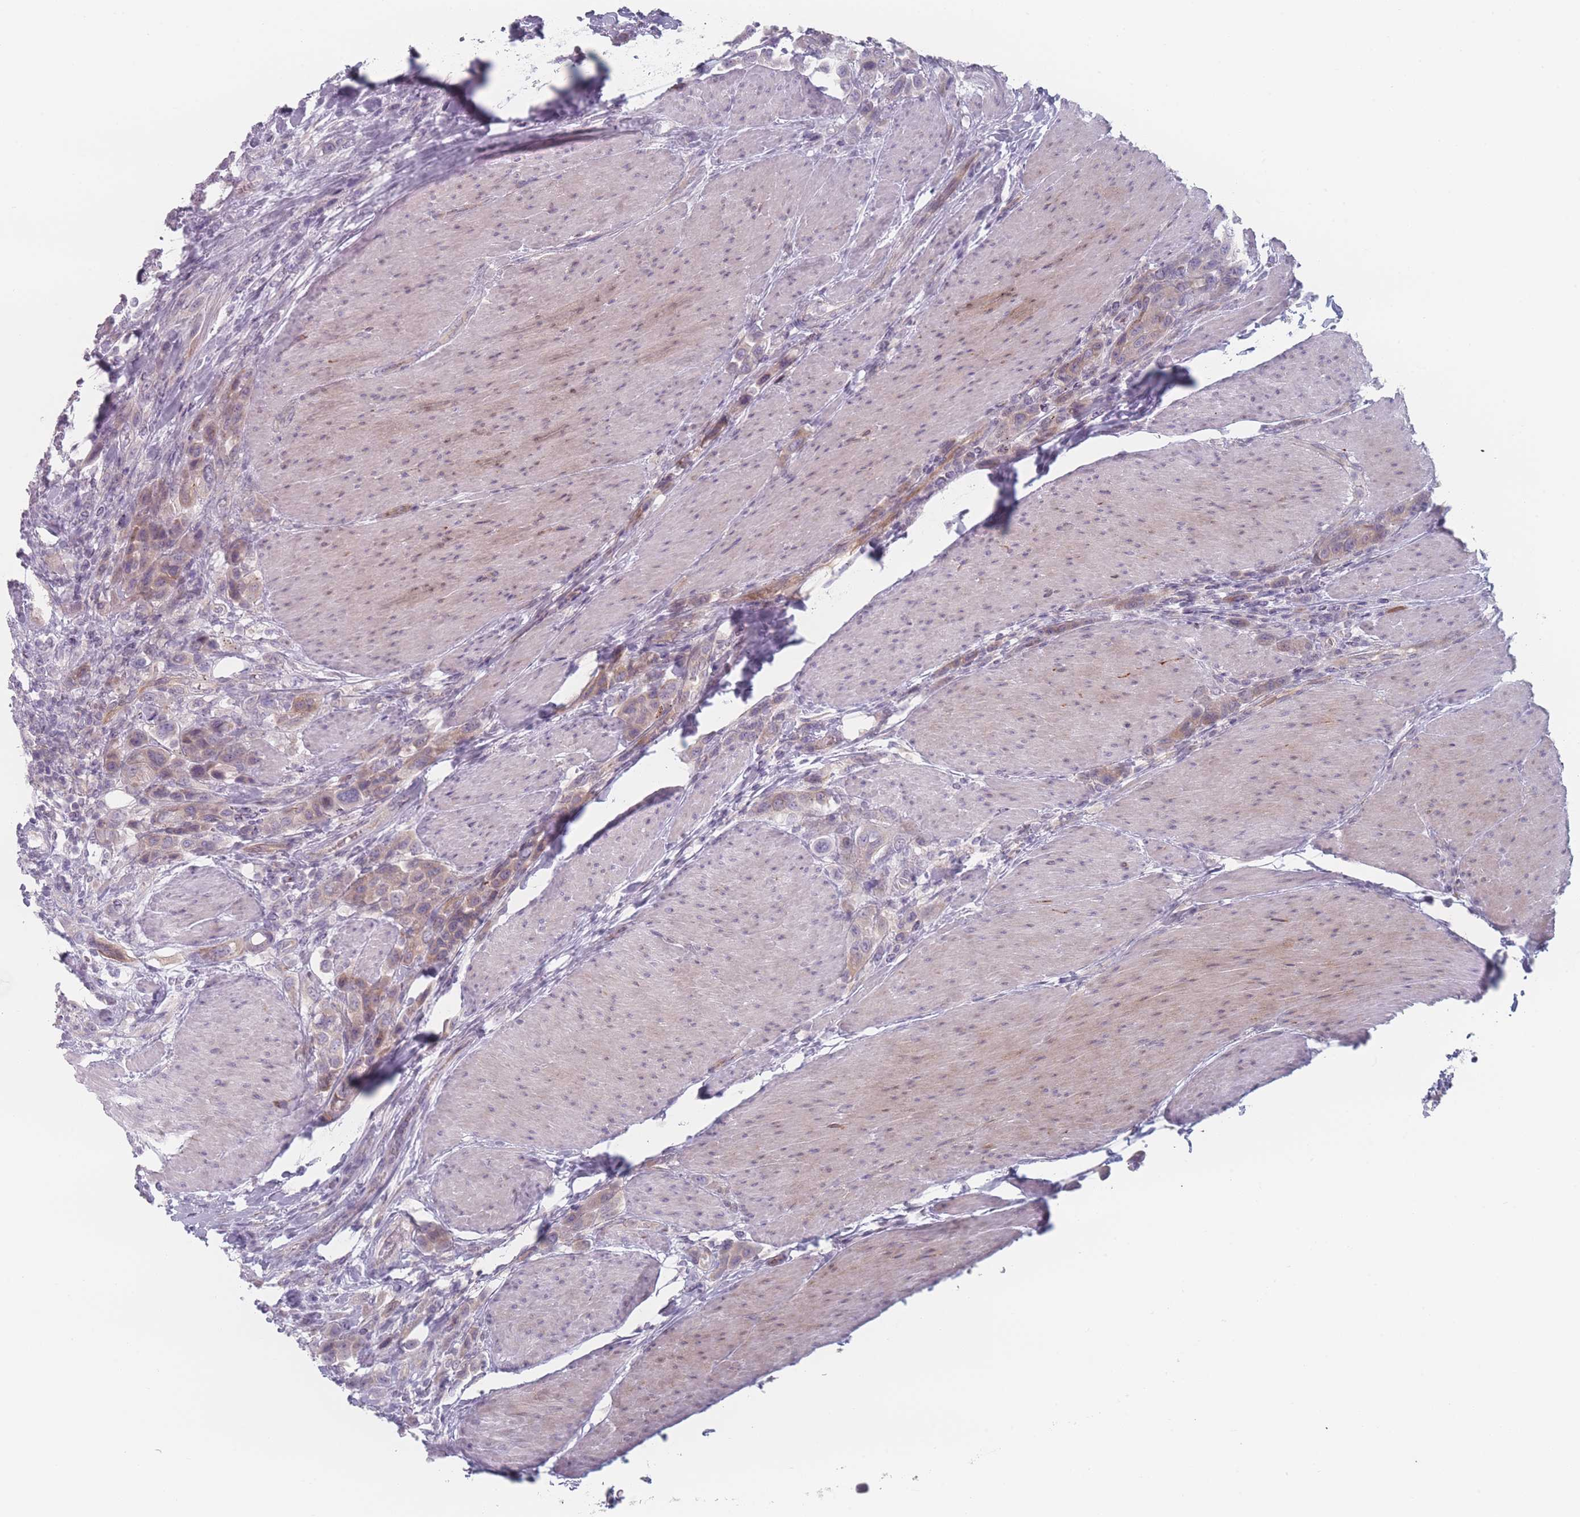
{"staining": {"intensity": "weak", "quantity": "25%-75%", "location": "cytoplasmic/membranous"}, "tissue": "urothelial cancer", "cell_type": "Tumor cells", "image_type": "cancer", "snomed": [{"axis": "morphology", "description": "Urothelial carcinoma, High grade"}, {"axis": "topography", "description": "Urinary bladder"}], "caption": "DAB immunohistochemical staining of urothelial carcinoma (high-grade) reveals weak cytoplasmic/membranous protein positivity in approximately 25%-75% of tumor cells.", "gene": "RNF4", "patient": {"sex": "male", "age": 50}}